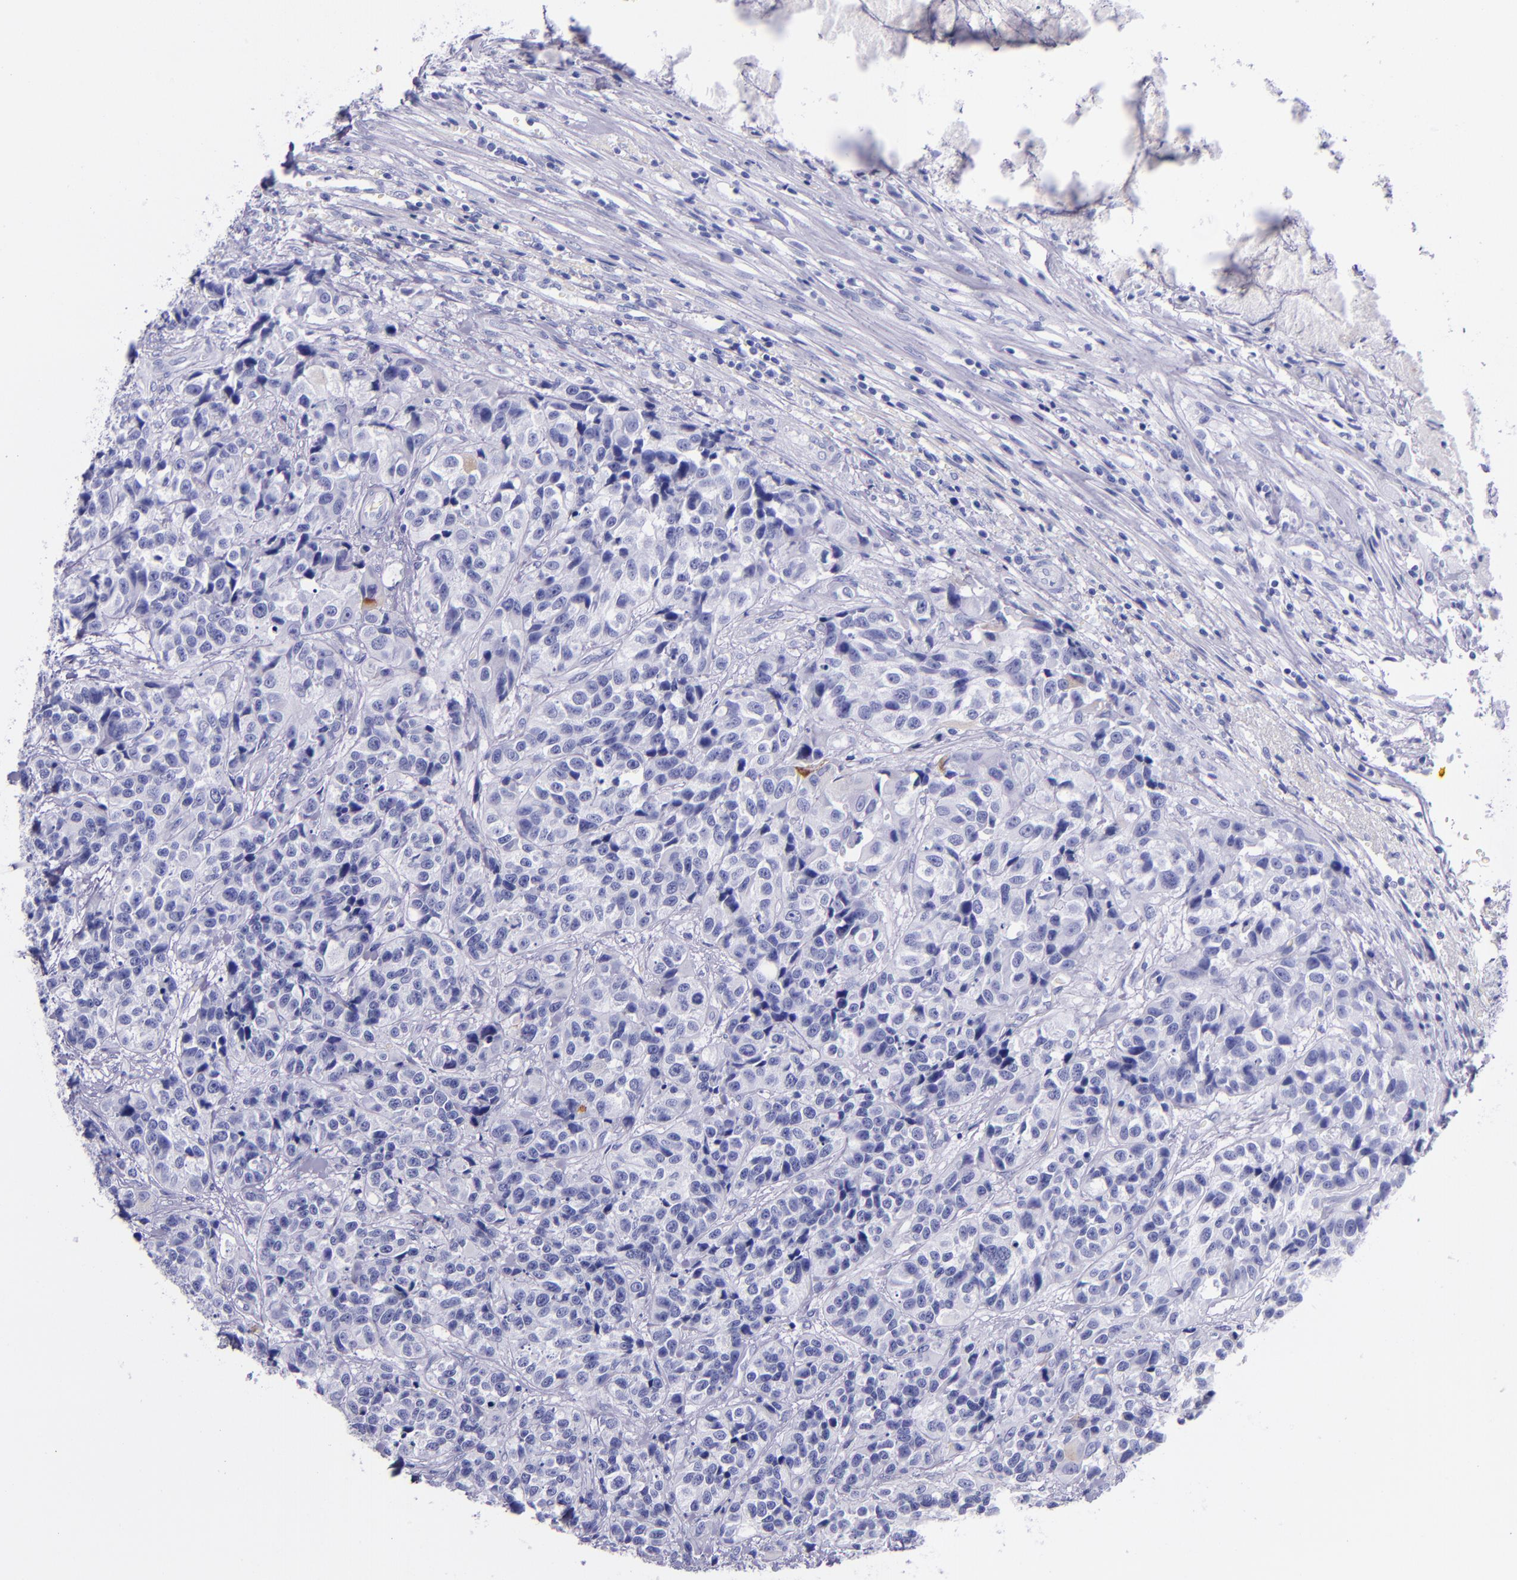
{"staining": {"intensity": "negative", "quantity": "none", "location": "none"}, "tissue": "urothelial cancer", "cell_type": "Tumor cells", "image_type": "cancer", "snomed": [{"axis": "morphology", "description": "Urothelial carcinoma, High grade"}, {"axis": "topography", "description": "Urinary bladder"}], "caption": "High-grade urothelial carcinoma was stained to show a protein in brown. There is no significant staining in tumor cells. (DAB immunohistochemistry (IHC) with hematoxylin counter stain).", "gene": "SLPI", "patient": {"sex": "female", "age": 81}}